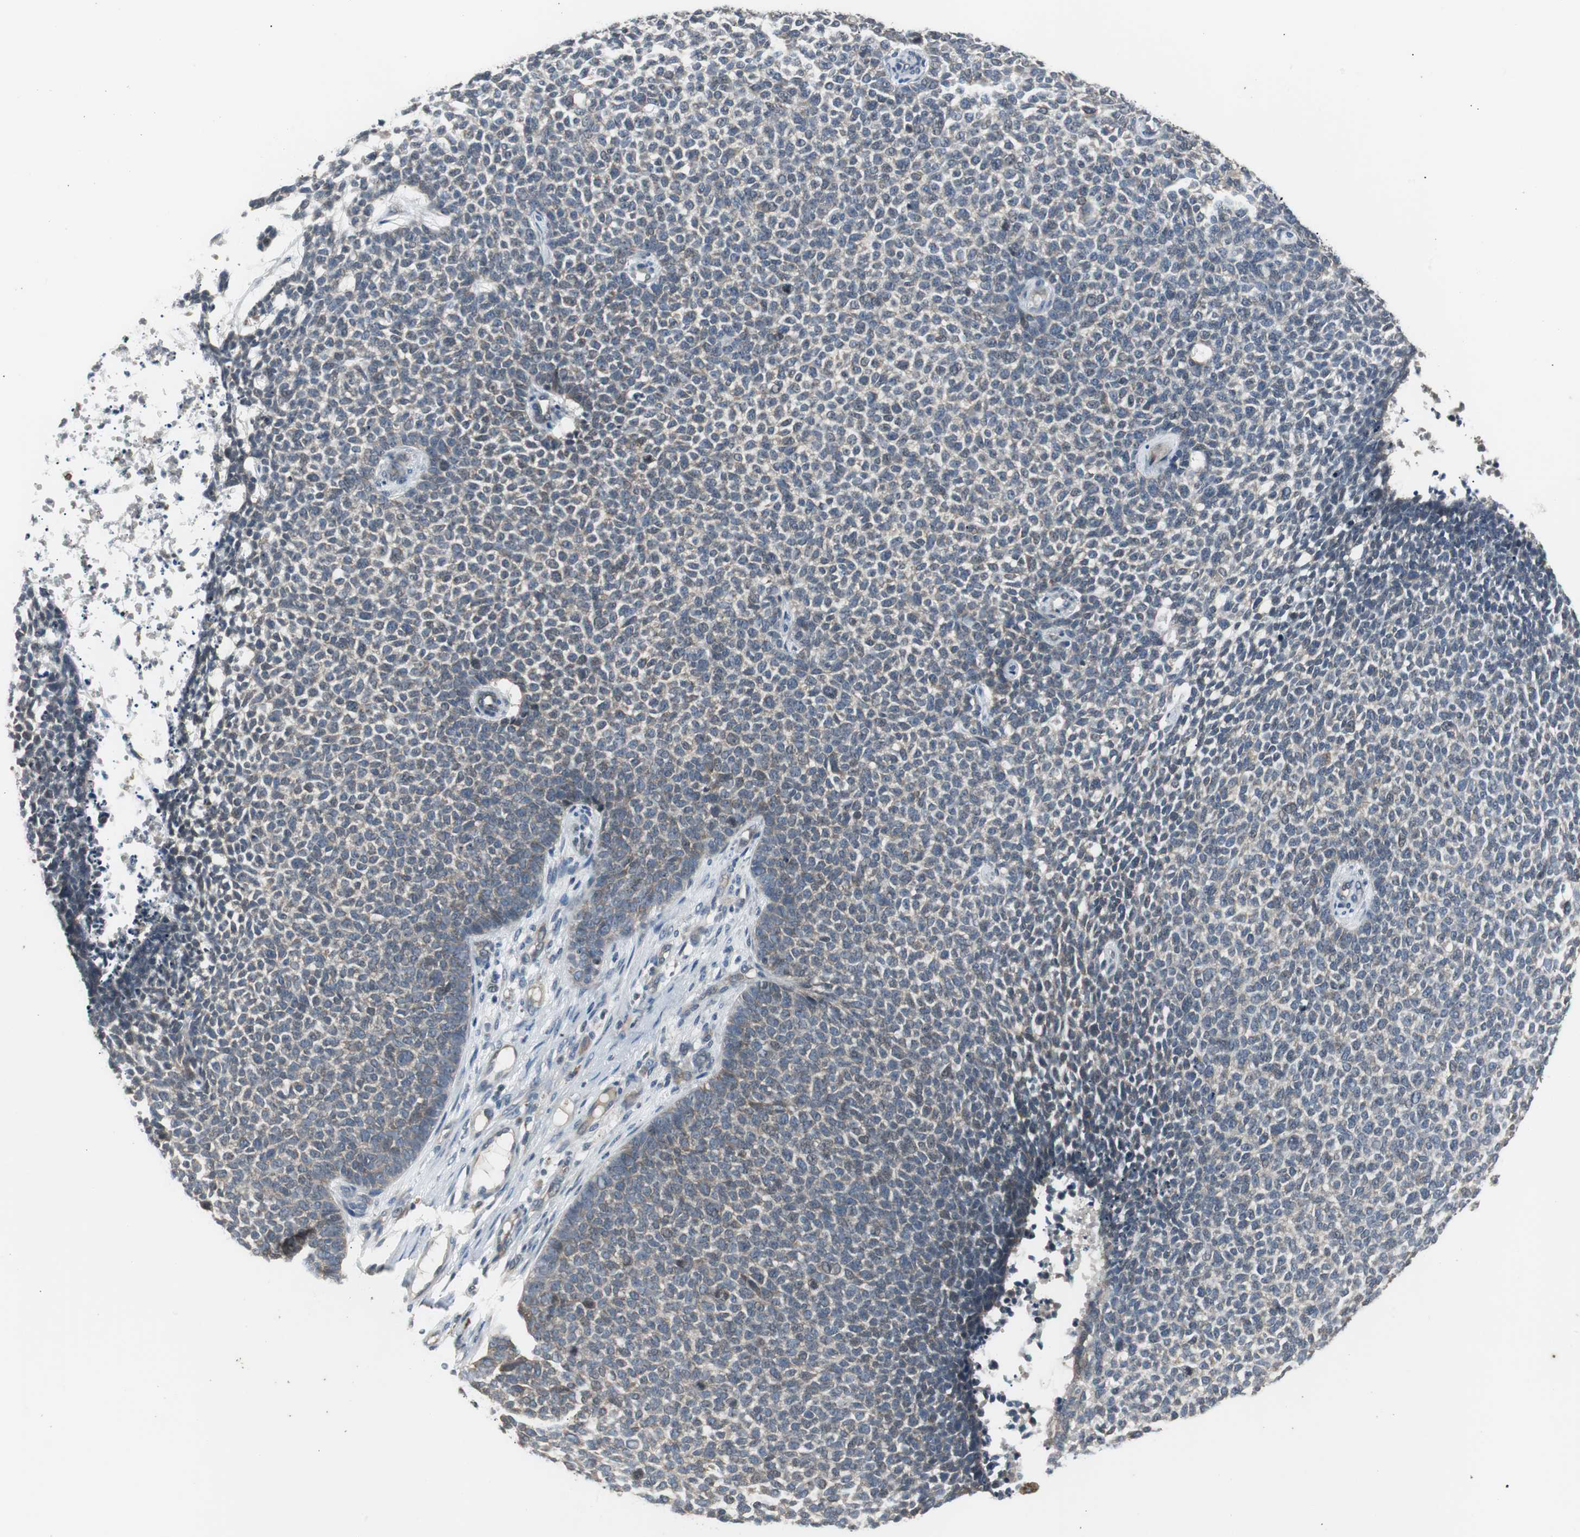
{"staining": {"intensity": "weak", "quantity": "25%-75%", "location": "cytoplasmic/membranous"}, "tissue": "skin cancer", "cell_type": "Tumor cells", "image_type": "cancer", "snomed": [{"axis": "morphology", "description": "Basal cell carcinoma"}, {"axis": "topography", "description": "Skin"}], "caption": "This histopathology image displays immunohistochemistry (IHC) staining of human skin cancer (basal cell carcinoma), with low weak cytoplasmic/membranous staining in about 25%-75% of tumor cells.", "gene": "ZMPSTE24", "patient": {"sex": "female", "age": 84}}